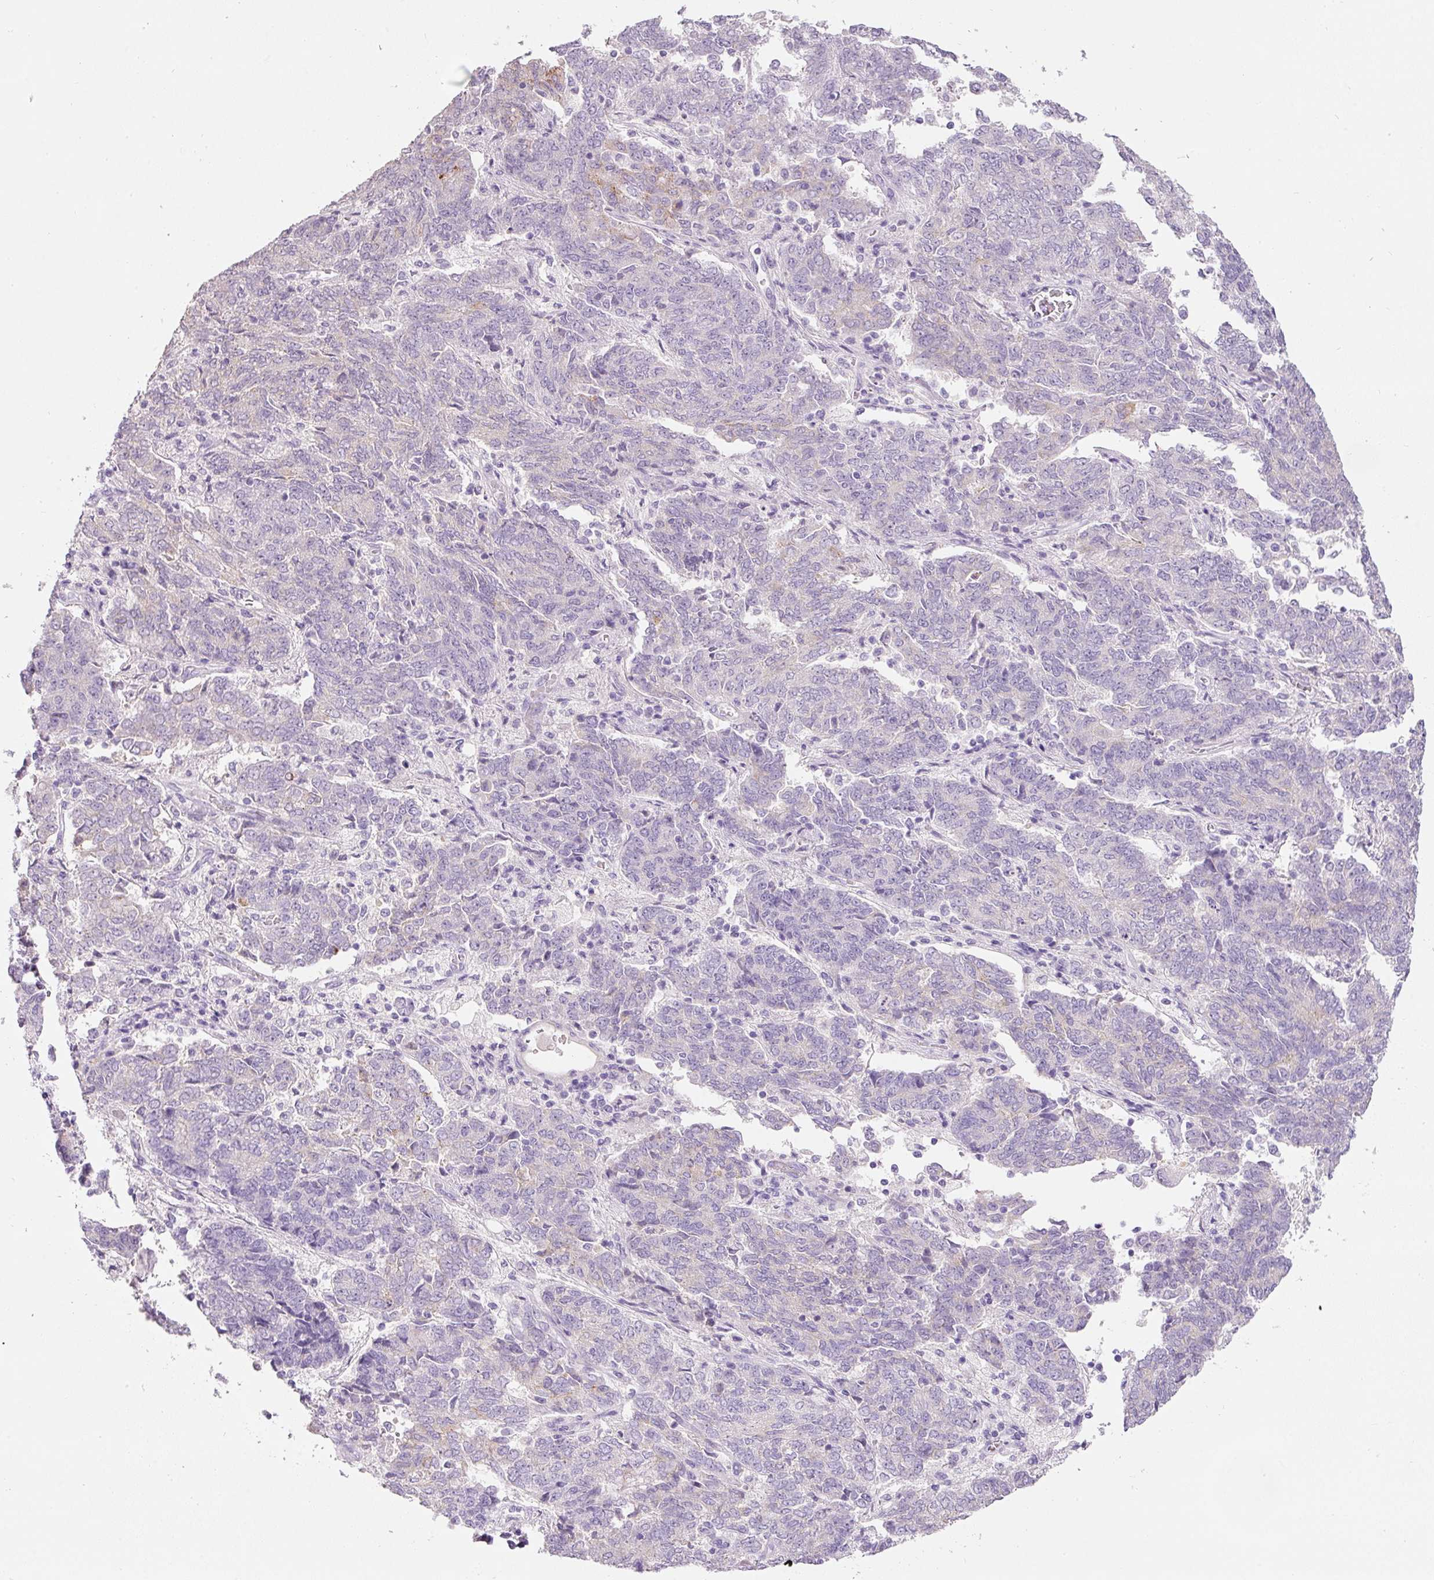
{"staining": {"intensity": "negative", "quantity": "none", "location": "none"}, "tissue": "endometrial cancer", "cell_type": "Tumor cells", "image_type": "cancer", "snomed": [{"axis": "morphology", "description": "Adenocarcinoma, NOS"}, {"axis": "topography", "description": "Endometrium"}], "caption": "A high-resolution photomicrograph shows immunohistochemistry (IHC) staining of endometrial cancer (adenocarcinoma), which exhibits no significant staining in tumor cells.", "gene": "DNM1", "patient": {"sex": "female", "age": 80}}